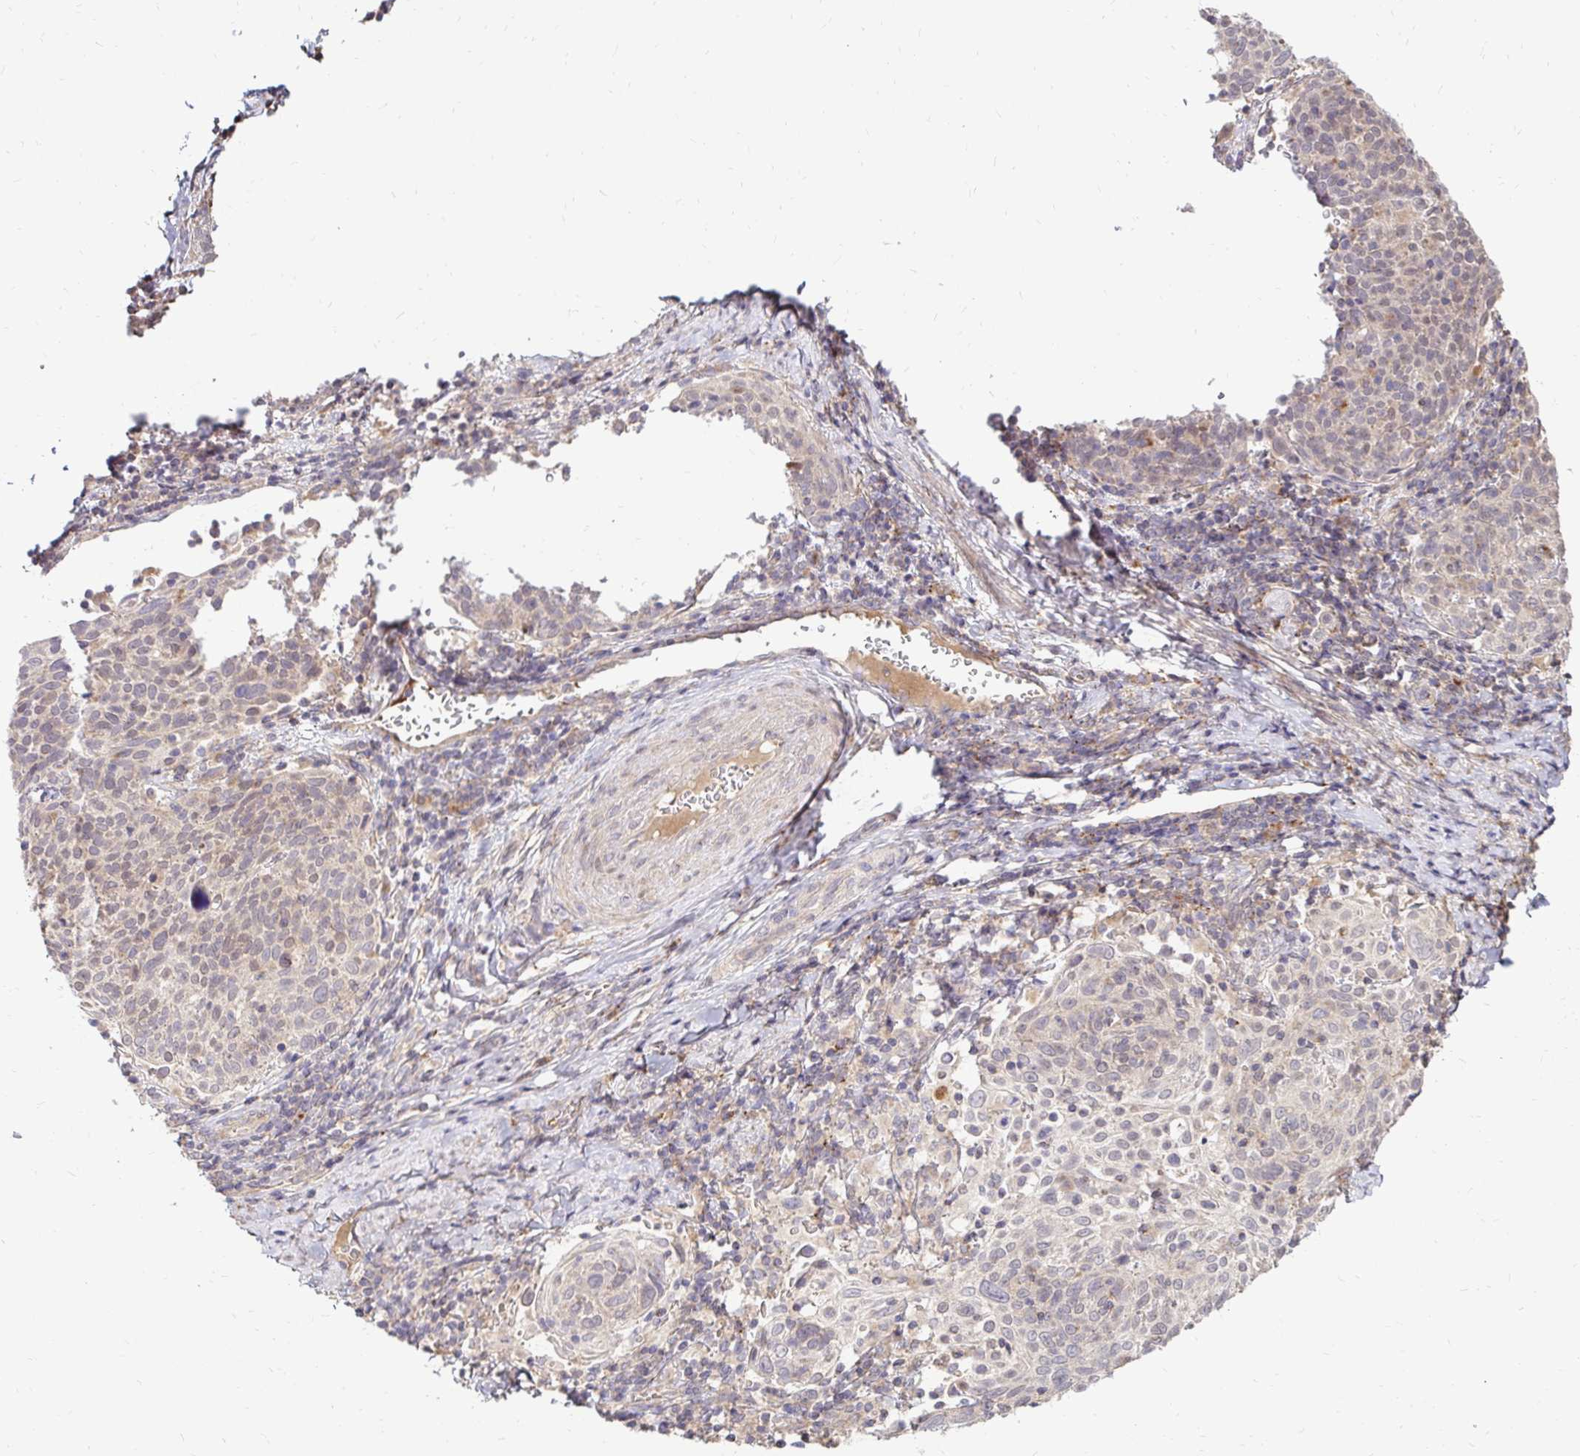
{"staining": {"intensity": "weak", "quantity": "<25%", "location": "cytoplasmic/membranous"}, "tissue": "cervical cancer", "cell_type": "Tumor cells", "image_type": "cancer", "snomed": [{"axis": "morphology", "description": "Squamous cell carcinoma, NOS"}, {"axis": "topography", "description": "Cervix"}], "caption": "High power microscopy image of an immunohistochemistry micrograph of cervical squamous cell carcinoma, revealing no significant expression in tumor cells. The staining is performed using DAB (3,3'-diaminobenzidine) brown chromogen with nuclei counter-stained in using hematoxylin.", "gene": "IDUA", "patient": {"sex": "female", "age": 61}}